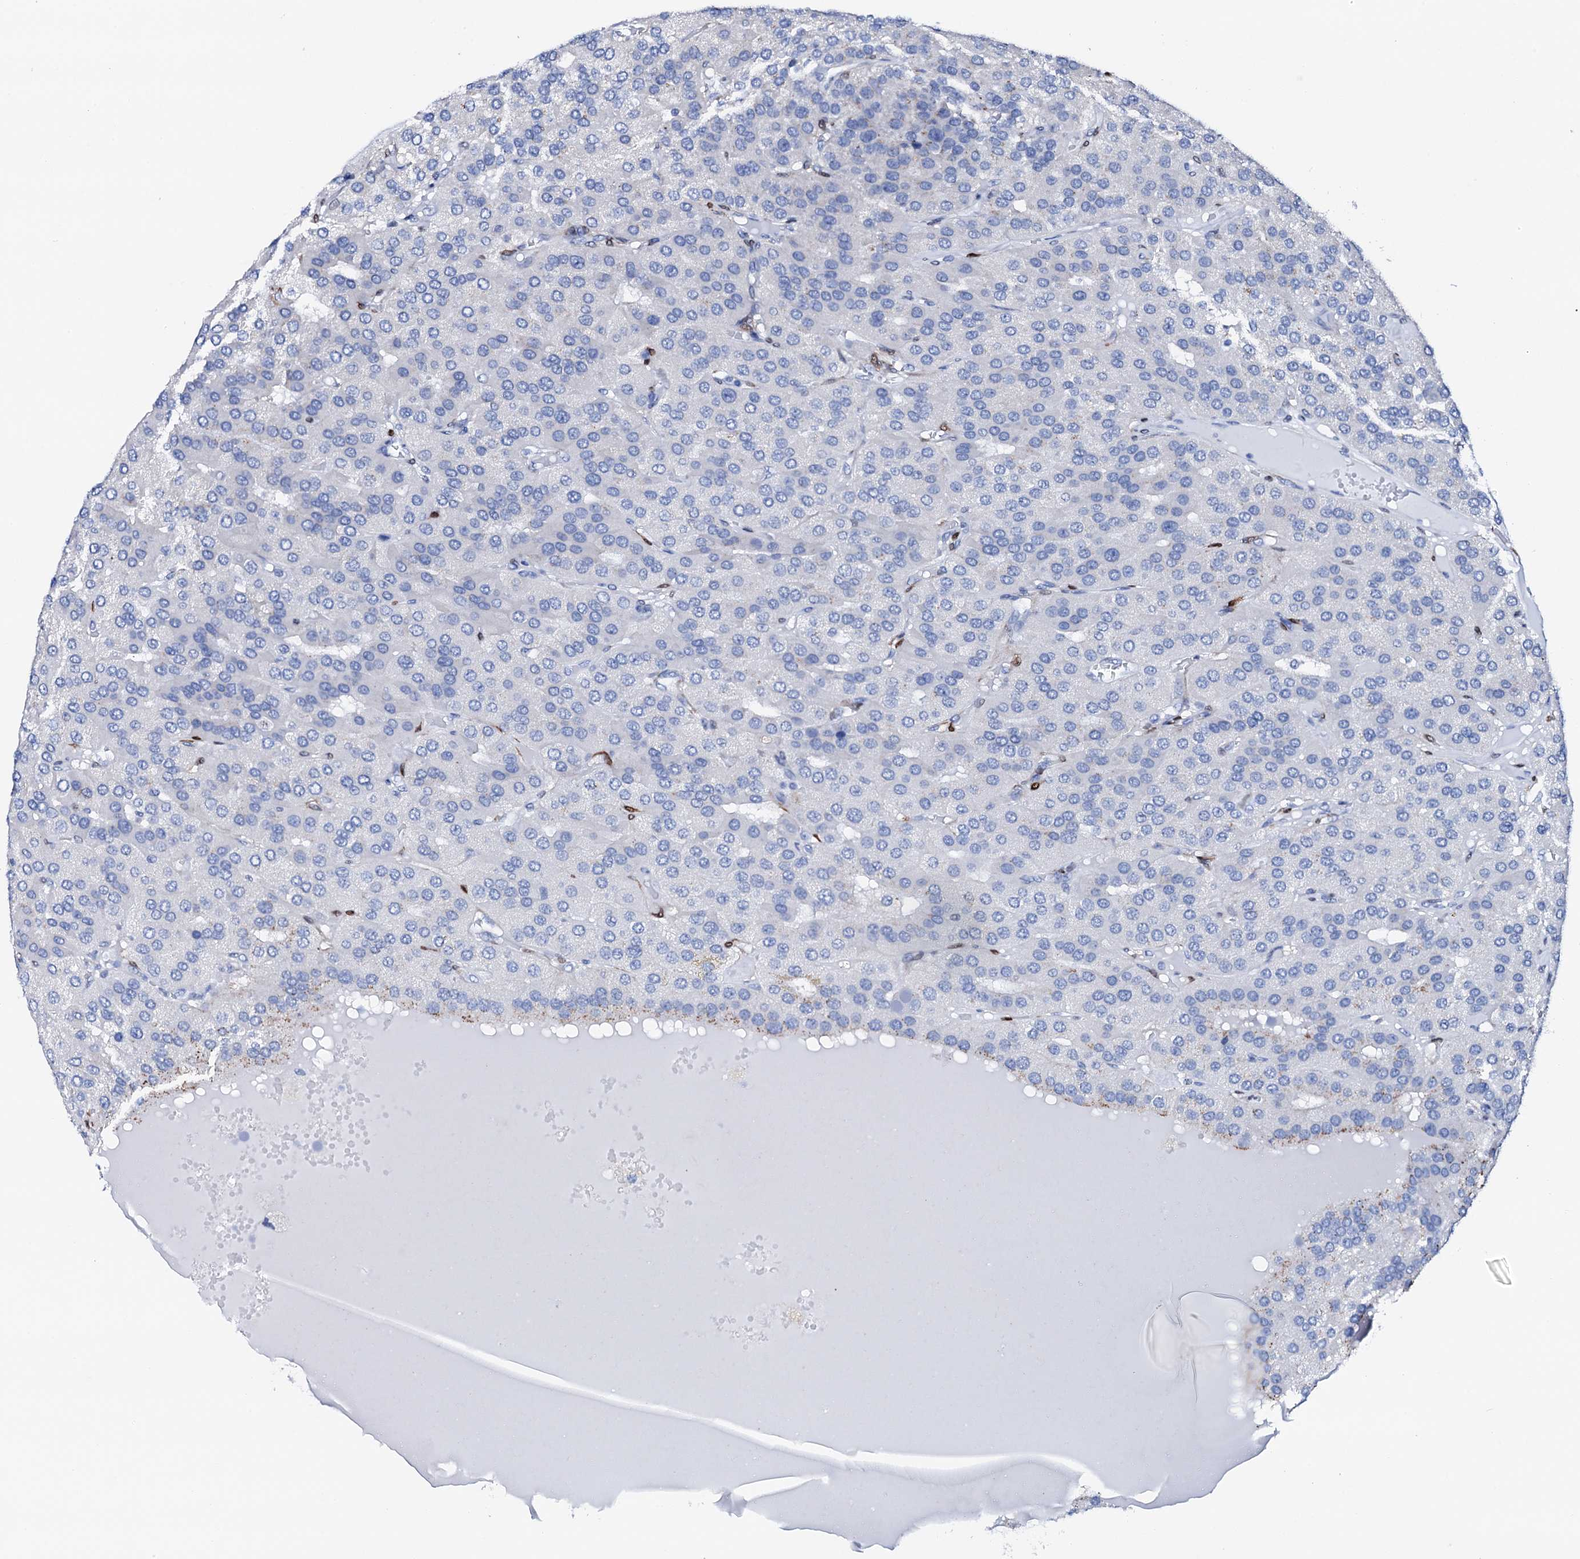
{"staining": {"intensity": "negative", "quantity": "none", "location": "none"}, "tissue": "parathyroid gland", "cell_type": "Glandular cells", "image_type": "normal", "snomed": [{"axis": "morphology", "description": "Normal tissue, NOS"}, {"axis": "morphology", "description": "Adenoma, NOS"}, {"axis": "topography", "description": "Parathyroid gland"}], "caption": "Immunohistochemistry image of benign parathyroid gland: parathyroid gland stained with DAB (3,3'-diaminobenzidine) displays no significant protein positivity in glandular cells. The staining was performed using DAB (3,3'-diaminobenzidine) to visualize the protein expression in brown, while the nuclei were stained in blue with hematoxylin (Magnification: 20x).", "gene": "NRIP2", "patient": {"sex": "female", "age": 86}}